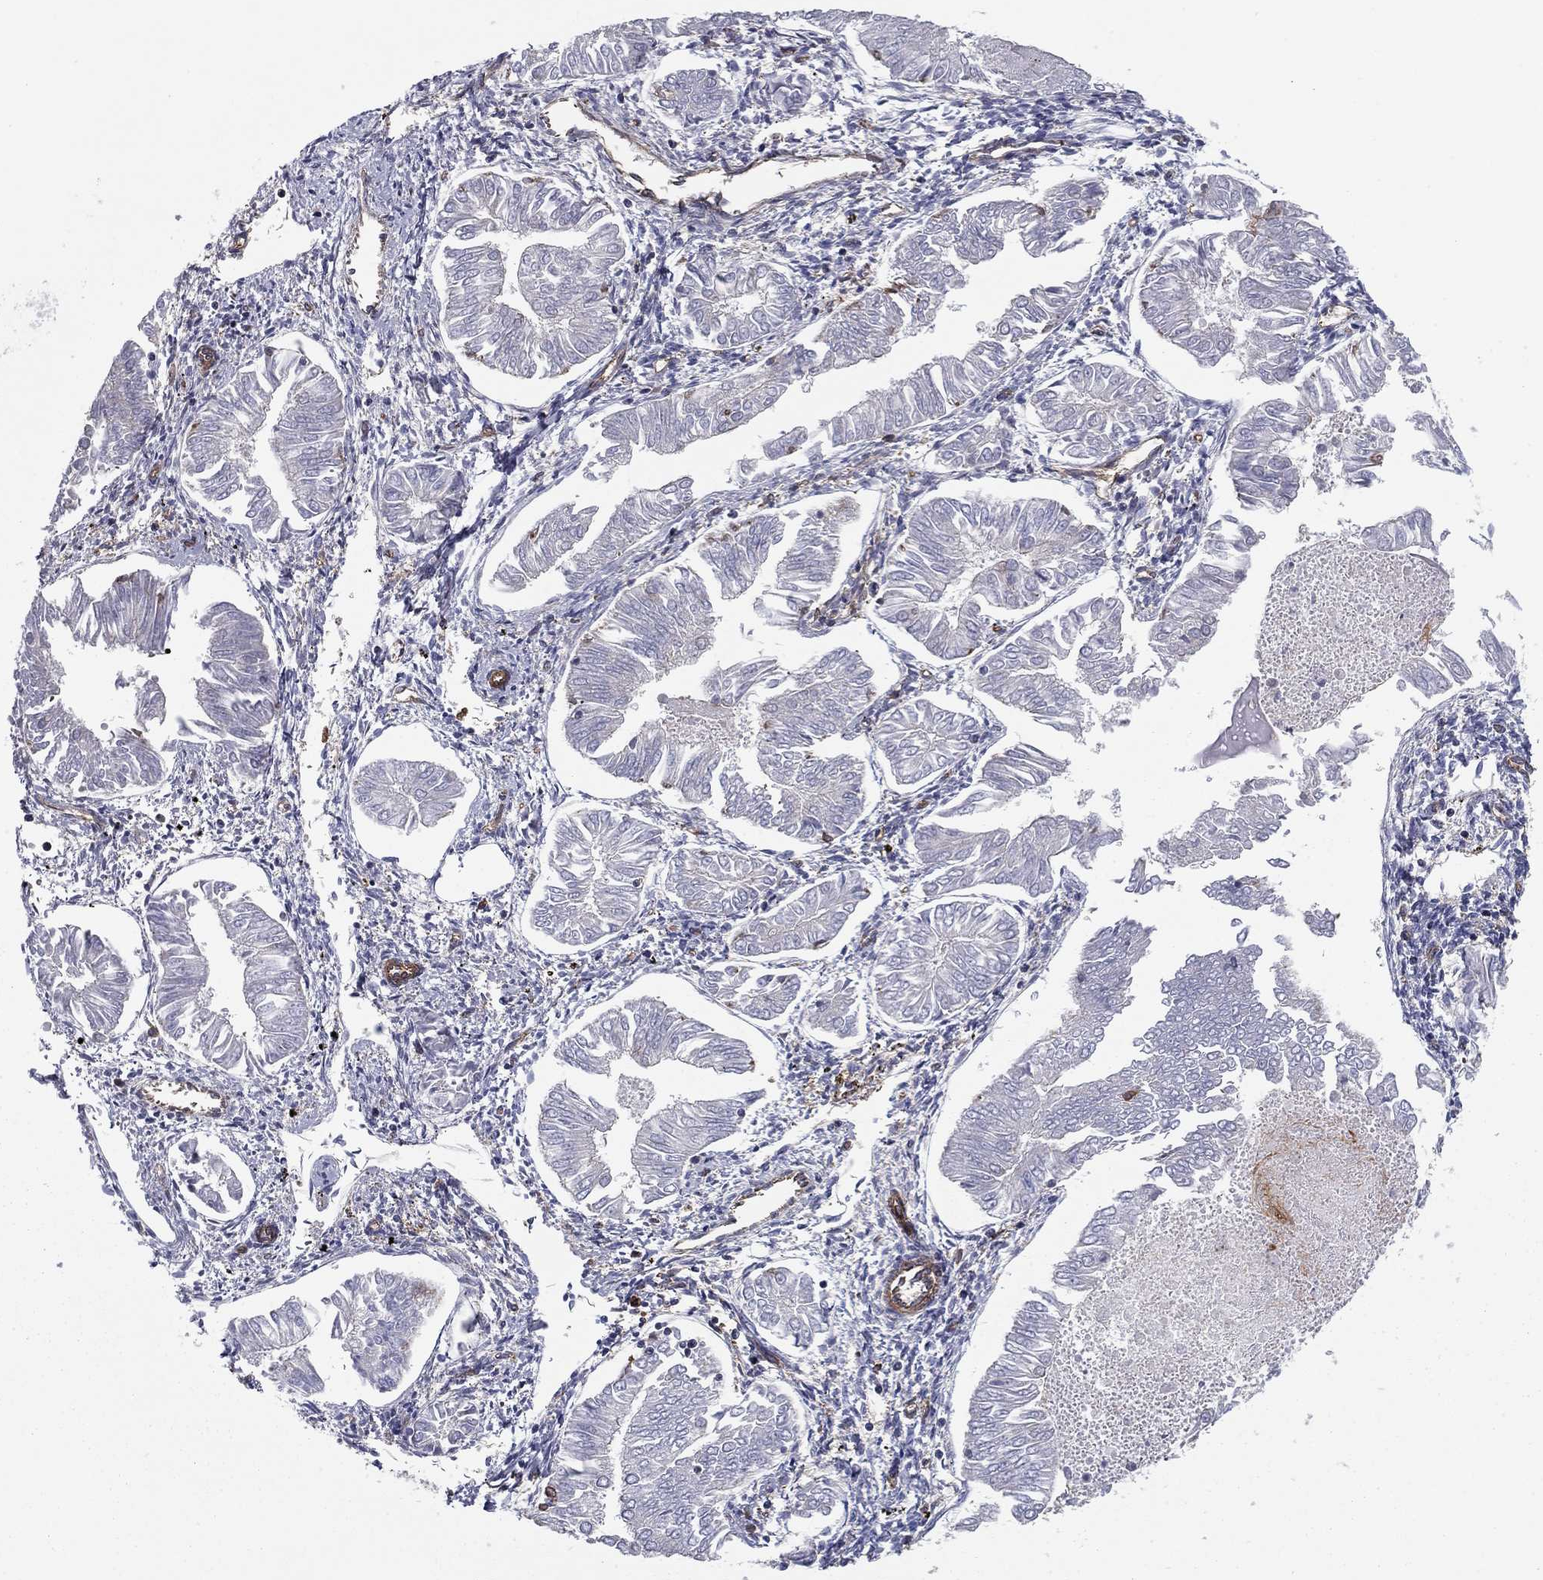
{"staining": {"intensity": "negative", "quantity": "none", "location": "none"}, "tissue": "endometrial cancer", "cell_type": "Tumor cells", "image_type": "cancer", "snomed": [{"axis": "morphology", "description": "Adenocarcinoma, NOS"}, {"axis": "topography", "description": "Endometrium"}], "caption": "High magnification brightfield microscopy of endometrial cancer stained with DAB (brown) and counterstained with hematoxylin (blue): tumor cells show no significant expression.", "gene": "EHBP1L1", "patient": {"sex": "female", "age": 53}}